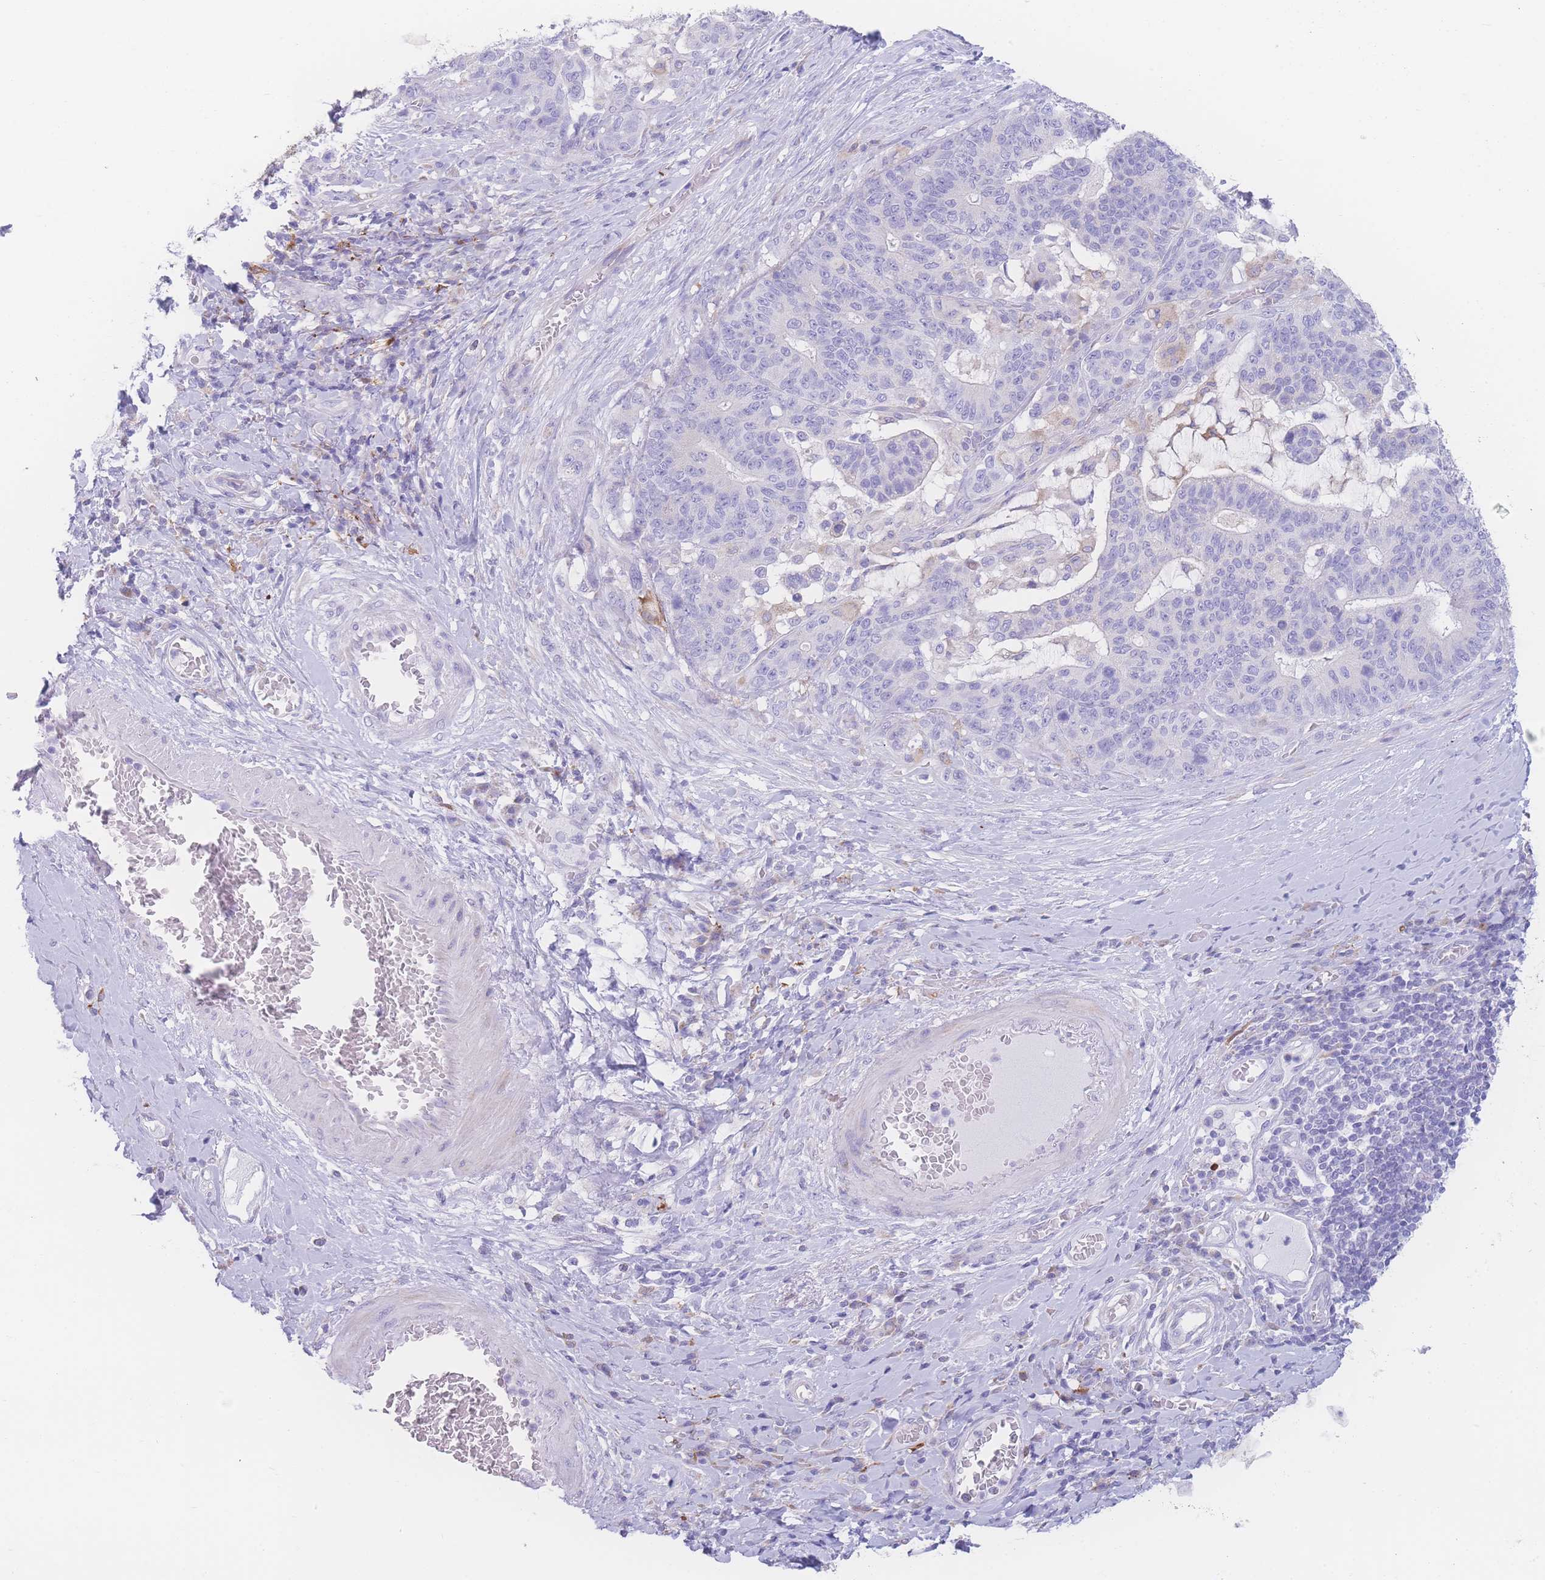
{"staining": {"intensity": "negative", "quantity": "none", "location": "none"}, "tissue": "stomach cancer", "cell_type": "Tumor cells", "image_type": "cancer", "snomed": [{"axis": "morphology", "description": "Normal tissue, NOS"}, {"axis": "morphology", "description": "Adenocarcinoma, NOS"}, {"axis": "topography", "description": "Stomach"}], "caption": "DAB immunohistochemical staining of stomach cancer (adenocarcinoma) exhibits no significant expression in tumor cells.", "gene": "NBEAL1", "patient": {"sex": "female", "age": 64}}